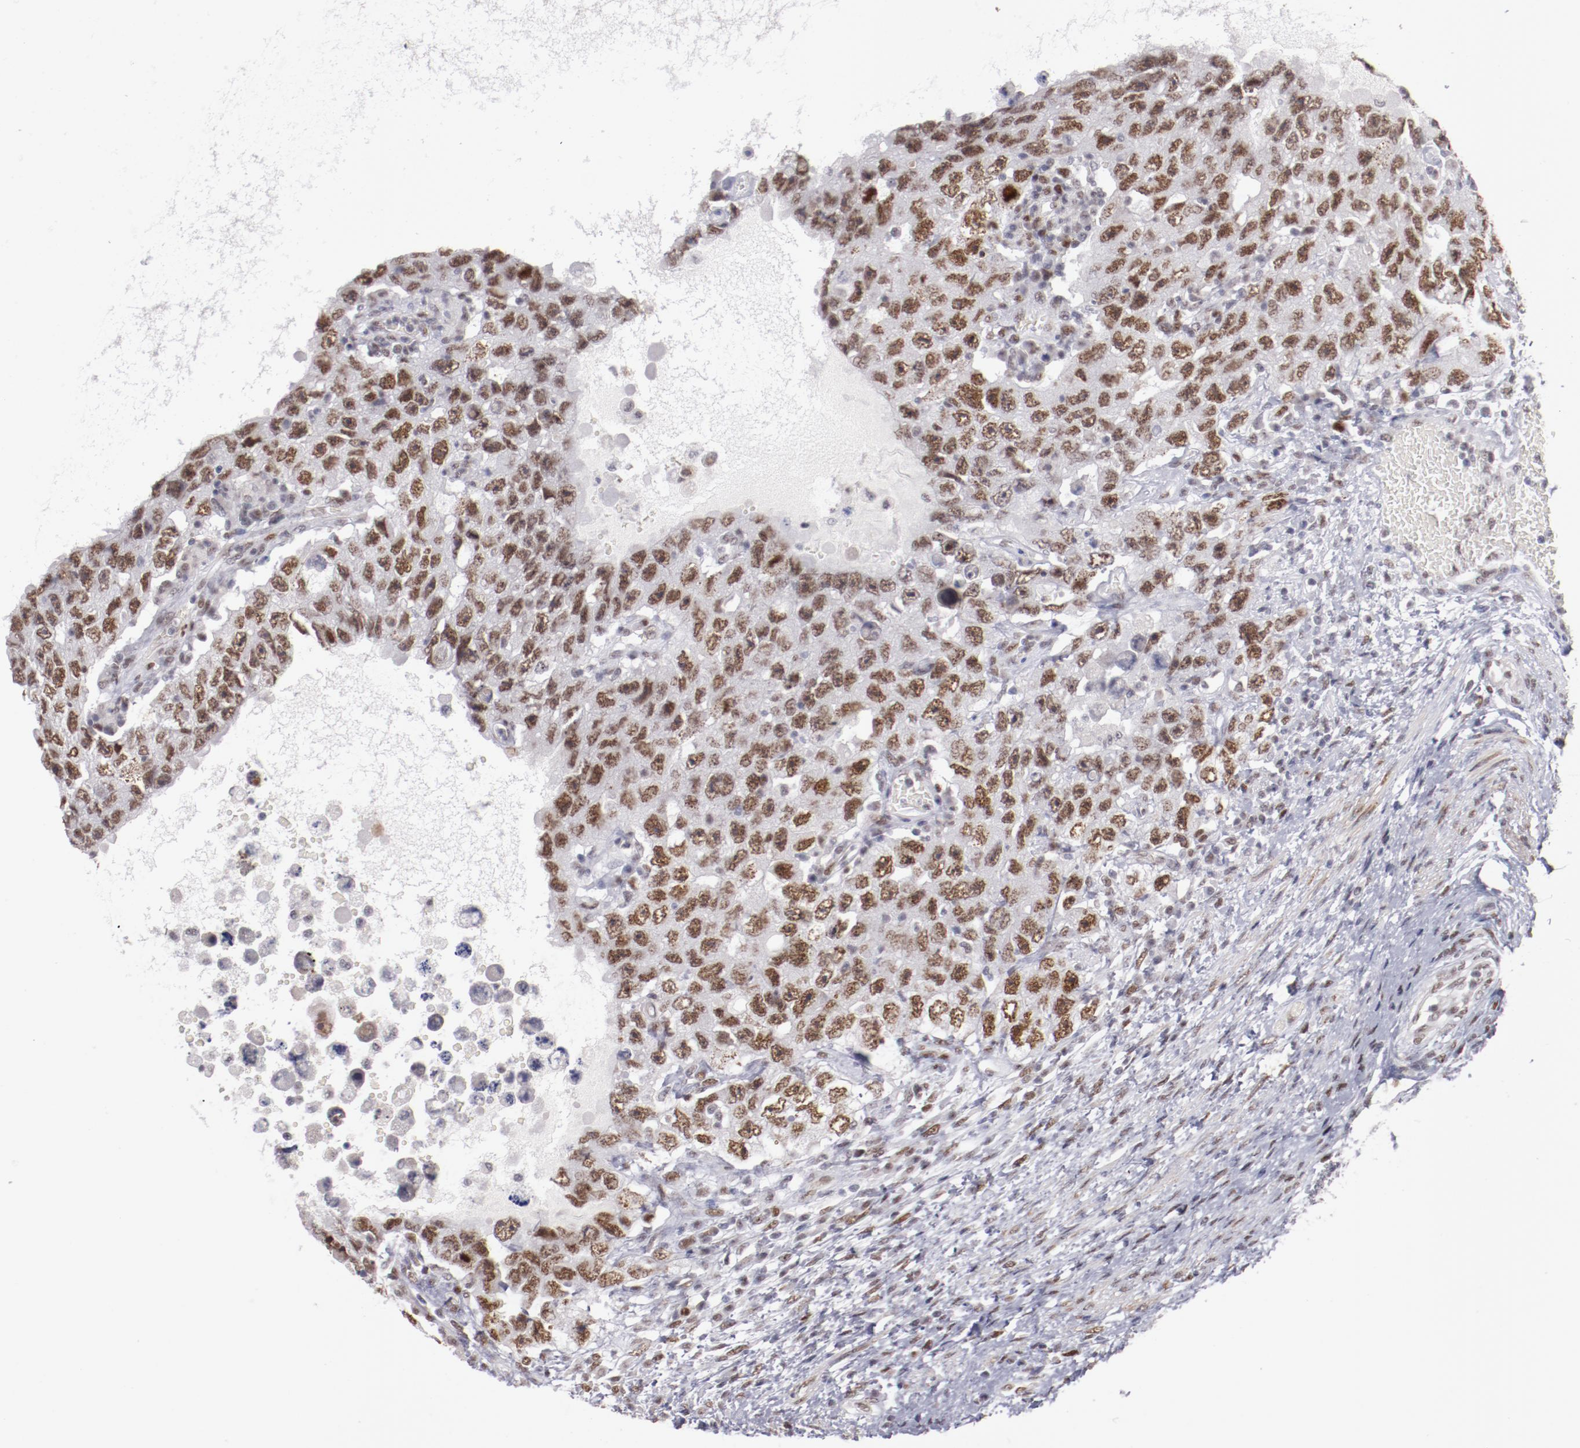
{"staining": {"intensity": "moderate", "quantity": ">75%", "location": "nuclear"}, "tissue": "testis cancer", "cell_type": "Tumor cells", "image_type": "cancer", "snomed": [{"axis": "morphology", "description": "Carcinoma, Embryonal, NOS"}, {"axis": "topography", "description": "Testis"}], "caption": "The immunohistochemical stain labels moderate nuclear expression in tumor cells of testis embryonal carcinoma tissue. Immunohistochemistry stains the protein of interest in brown and the nuclei are stained blue.", "gene": "TFAP4", "patient": {"sex": "male", "age": 26}}